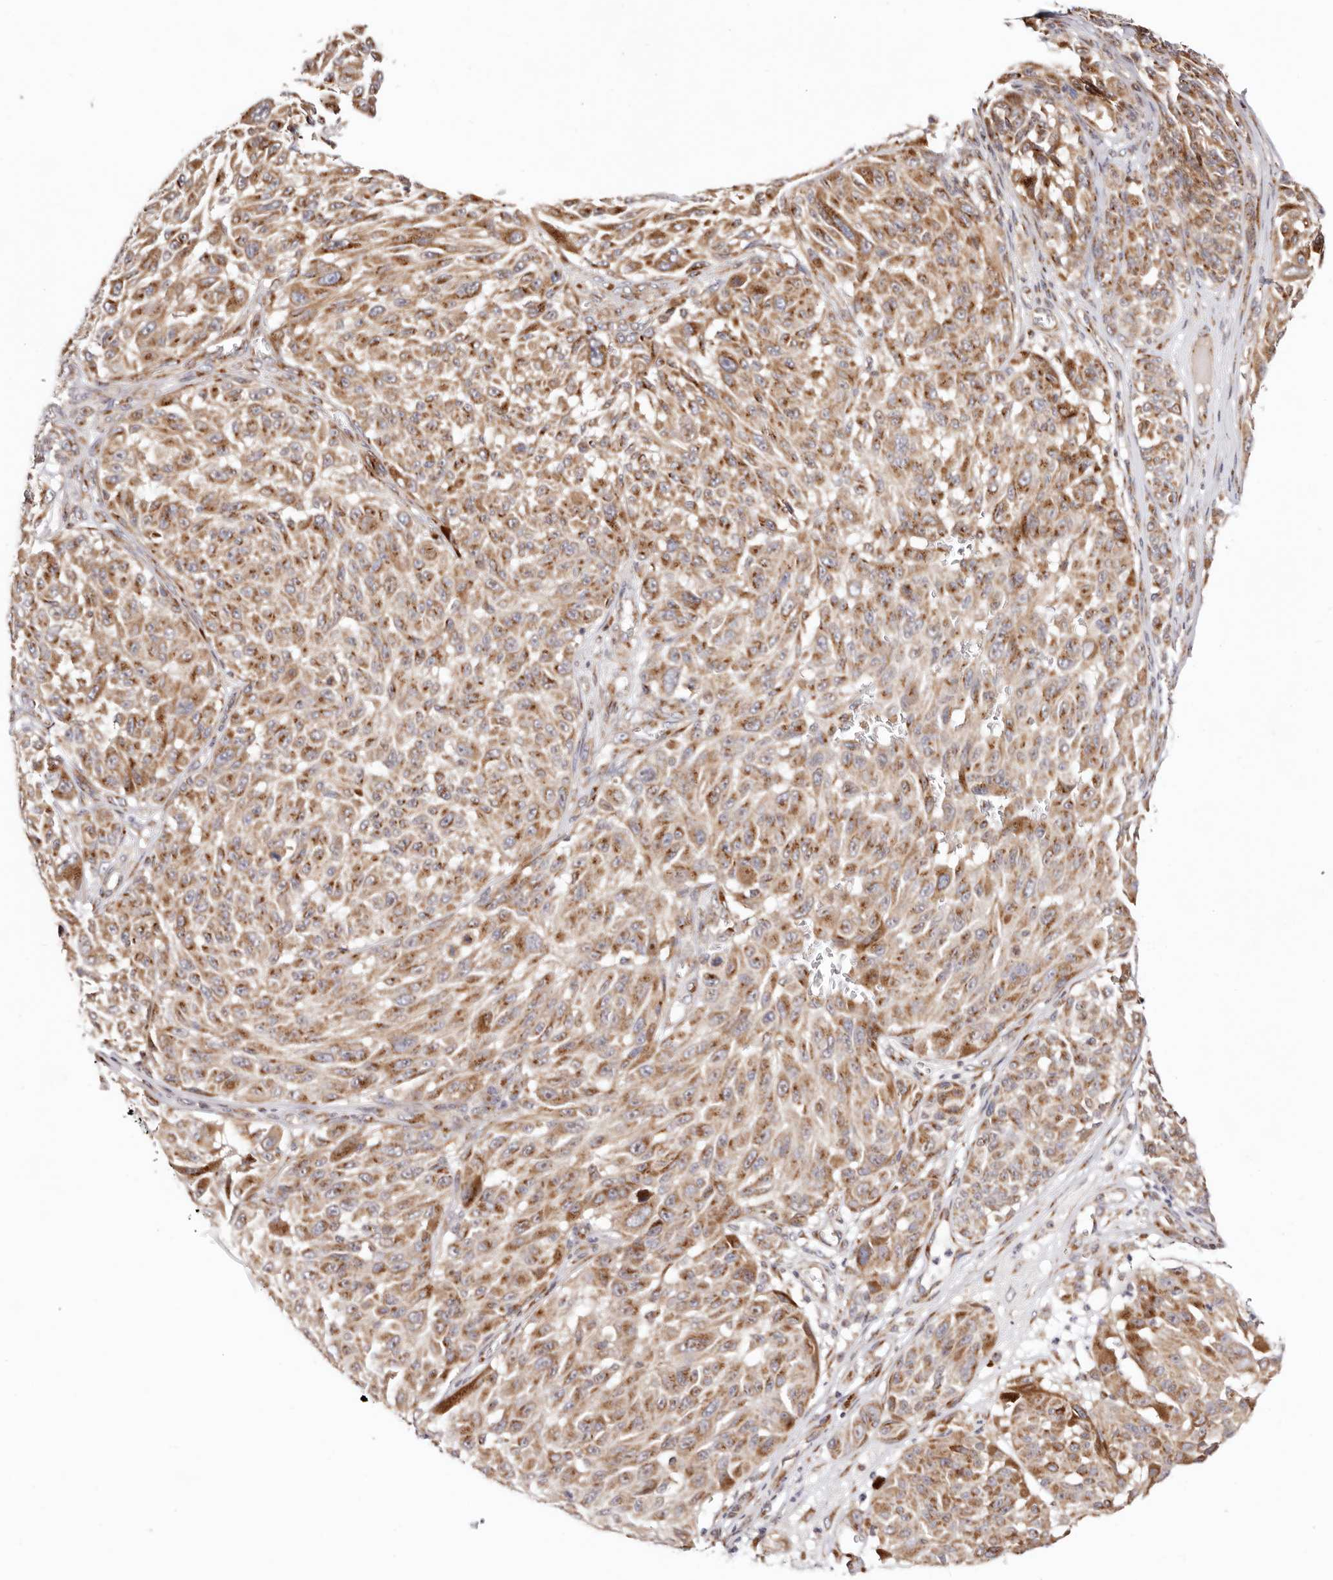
{"staining": {"intensity": "moderate", "quantity": ">75%", "location": "cytoplasmic/membranous"}, "tissue": "melanoma", "cell_type": "Tumor cells", "image_type": "cancer", "snomed": [{"axis": "morphology", "description": "Malignant melanoma, NOS"}, {"axis": "topography", "description": "Skin"}], "caption": "Approximately >75% of tumor cells in malignant melanoma reveal moderate cytoplasmic/membranous protein staining as visualized by brown immunohistochemical staining.", "gene": "MAPK6", "patient": {"sex": "male", "age": 83}}